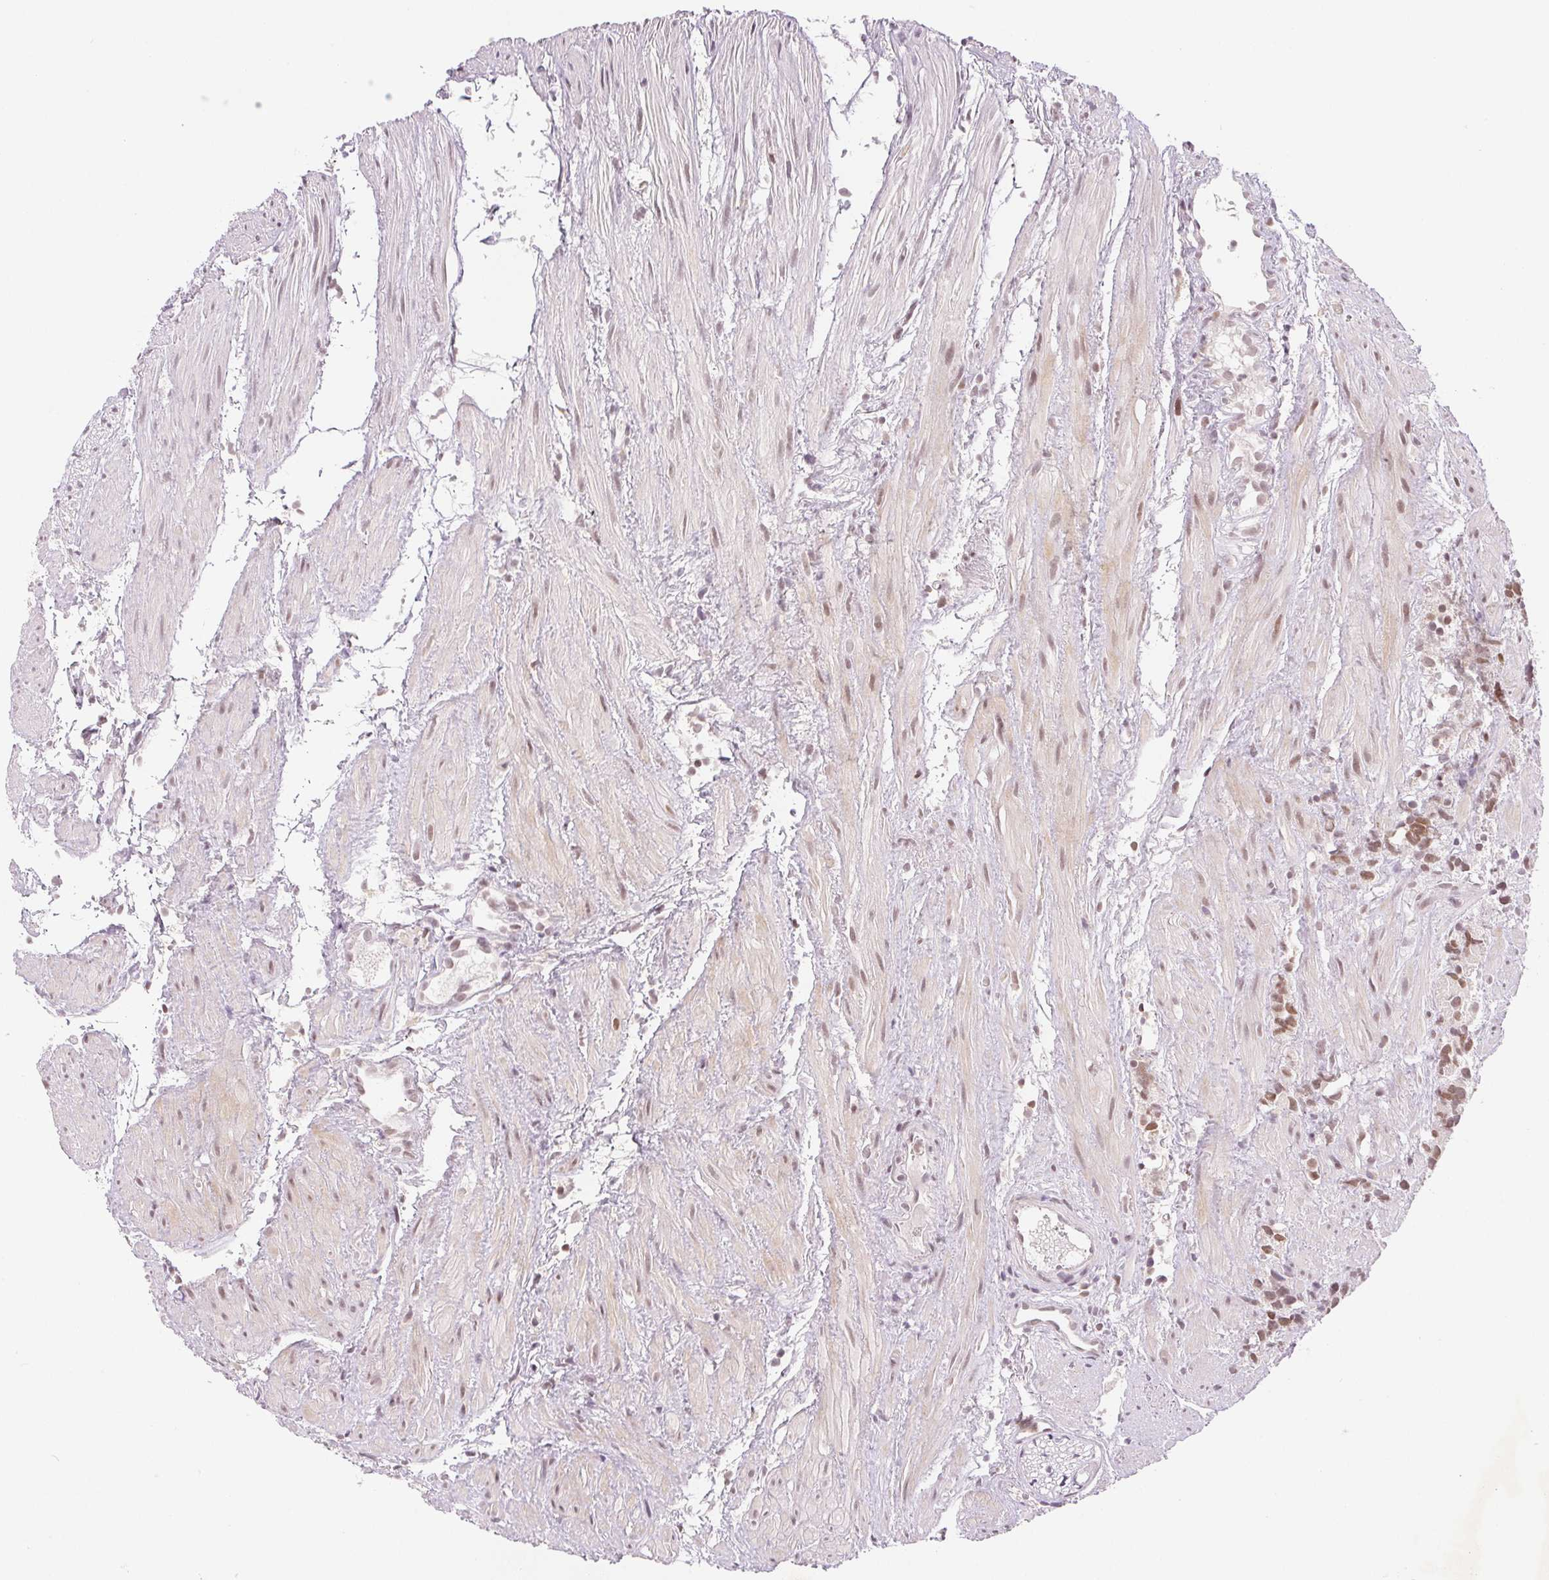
{"staining": {"intensity": "moderate", "quantity": ">75%", "location": "nuclear"}, "tissue": "prostate cancer", "cell_type": "Tumor cells", "image_type": "cancer", "snomed": [{"axis": "morphology", "description": "Adenocarcinoma, High grade"}, {"axis": "topography", "description": "Prostate"}], "caption": "High-magnification brightfield microscopy of high-grade adenocarcinoma (prostate) stained with DAB (3,3'-diaminobenzidine) (brown) and counterstained with hematoxylin (blue). tumor cells exhibit moderate nuclear expression is present in about>75% of cells. Ihc stains the protein of interest in brown and the nuclei are stained blue.", "gene": "DEK", "patient": {"sex": "male", "age": 68}}